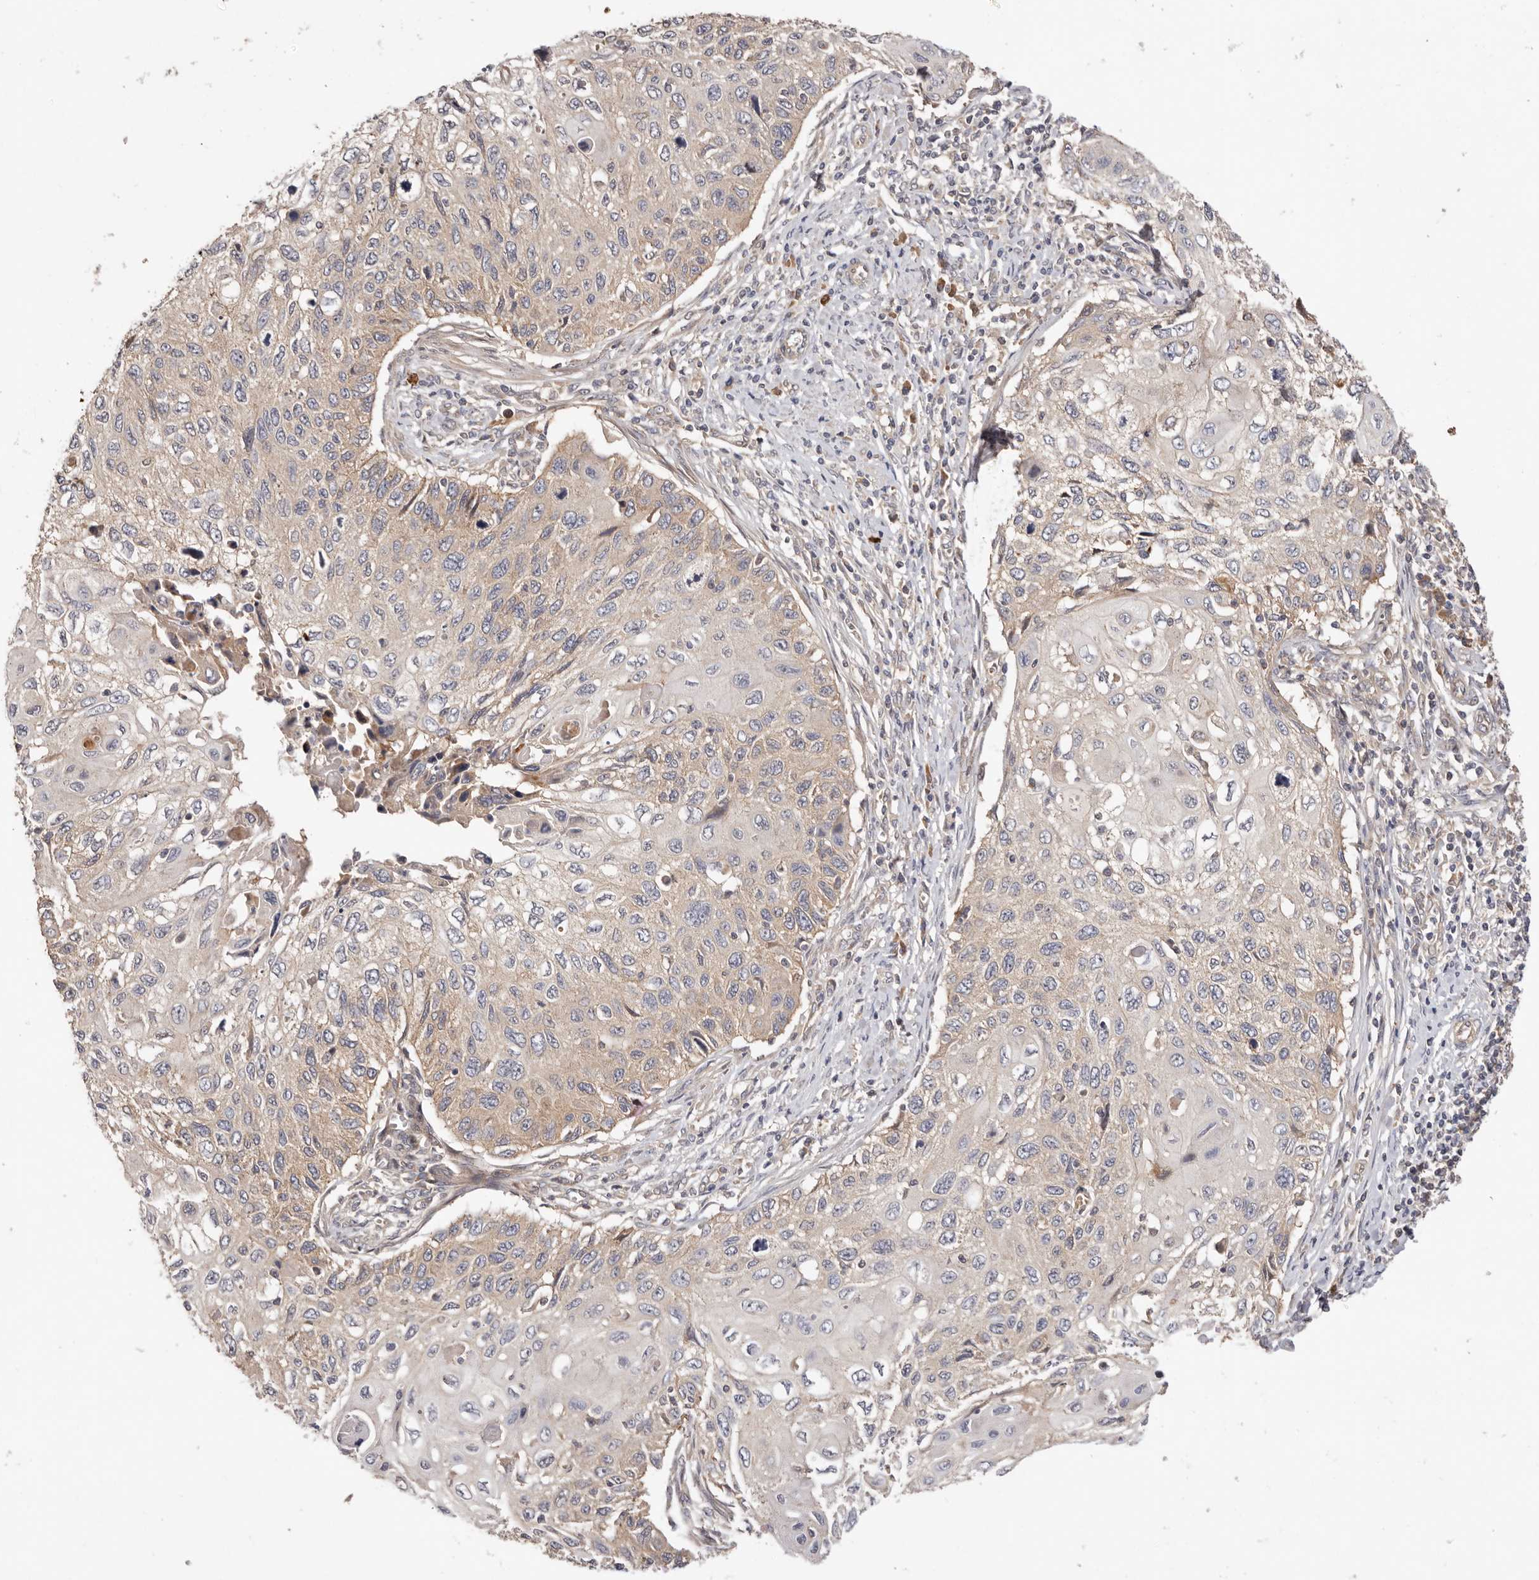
{"staining": {"intensity": "weak", "quantity": "<25%", "location": "cytoplasmic/membranous"}, "tissue": "cervical cancer", "cell_type": "Tumor cells", "image_type": "cancer", "snomed": [{"axis": "morphology", "description": "Squamous cell carcinoma, NOS"}, {"axis": "topography", "description": "Cervix"}], "caption": "Immunohistochemical staining of human cervical cancer exhibits no significant staining in tumor cells.", "gene": "DOP1A", "patient": {"sex": "female", "age": 70}}